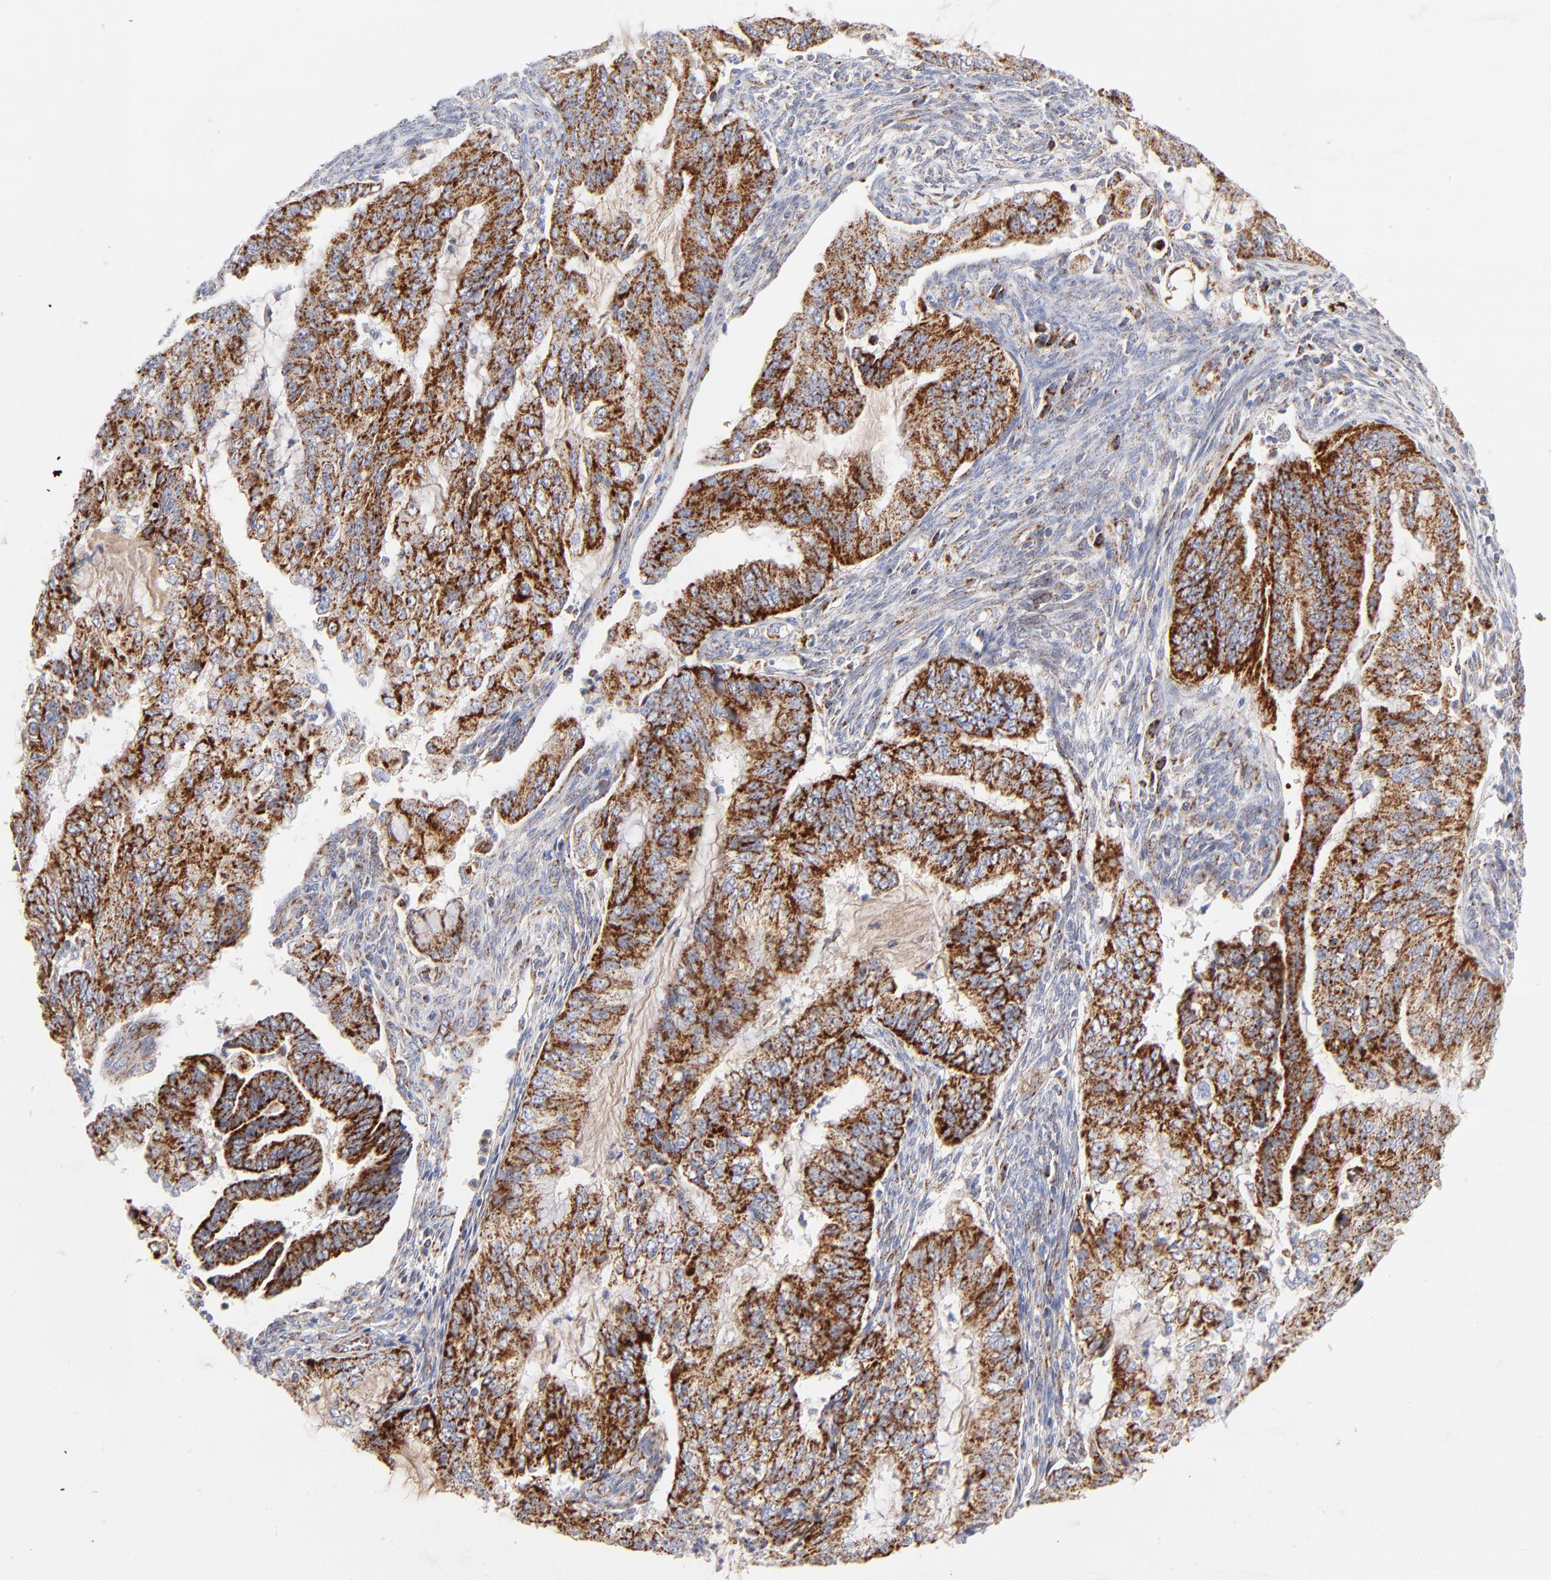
{"staining": {"intensity": "strong", "quantity": ">75%", "location": "cytoplasmic/membranous"}, "tissue": "endometrial cancer", "cell_type": "Tumor cells", "image_type": "cancer", "snomed": [{"axis": "morphology", "description": "Adenocarcinoma, NOS"}, {"axis": "topography", "description": "Endometrium"}], "caption": "Adenocarcinoma (endometrial) was stained to show a protein in brown. There is high levels of strong cytoplasmic/membranous expression in approximately >75% of tumor cells.", "gene": "DLAT", "patient": {"sex": "female", "age": 75}}